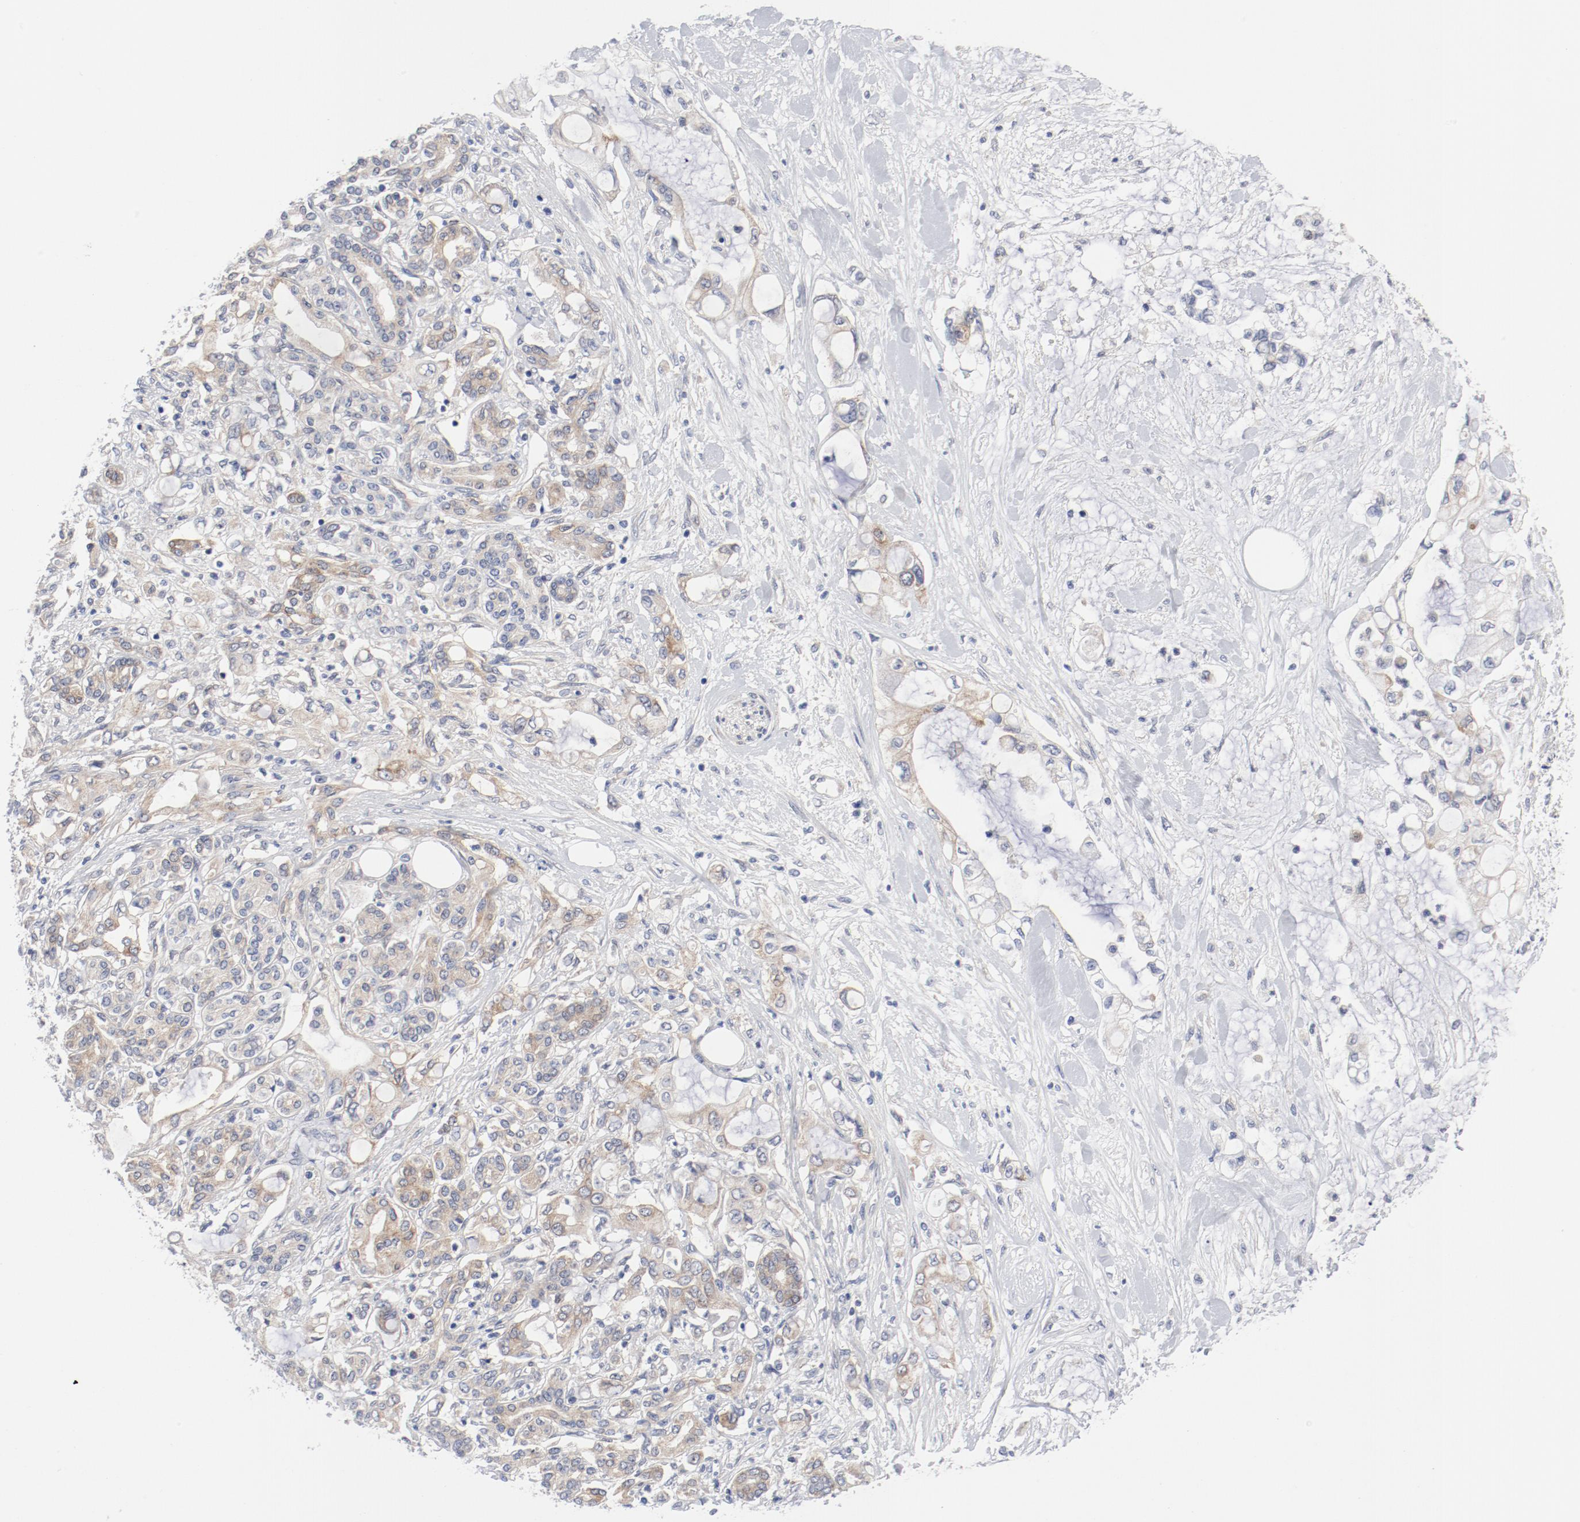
{"staining": {"intensity": "weak", "quantity": "25%-75%", "location": "cytoplasmic/membranous"}, "tissue": "pancreatic cancer", "cell_type": "Tumor cells", "image_type": "cancer", "snomed": [{"axis": "morphology", "description": "Adenocarcinoma, NOS"}, {"axis": "topography", "description": "Pancreas"}], "caption": "This histopathology image demonstrates IHC staining of pancreatic adenocarcinoma, with low weak cytoplasmic/membranous staining in about 25%-75% of tumor cells.", "gene": "BAD", "patient": {"sex": "female", "age": 70}}